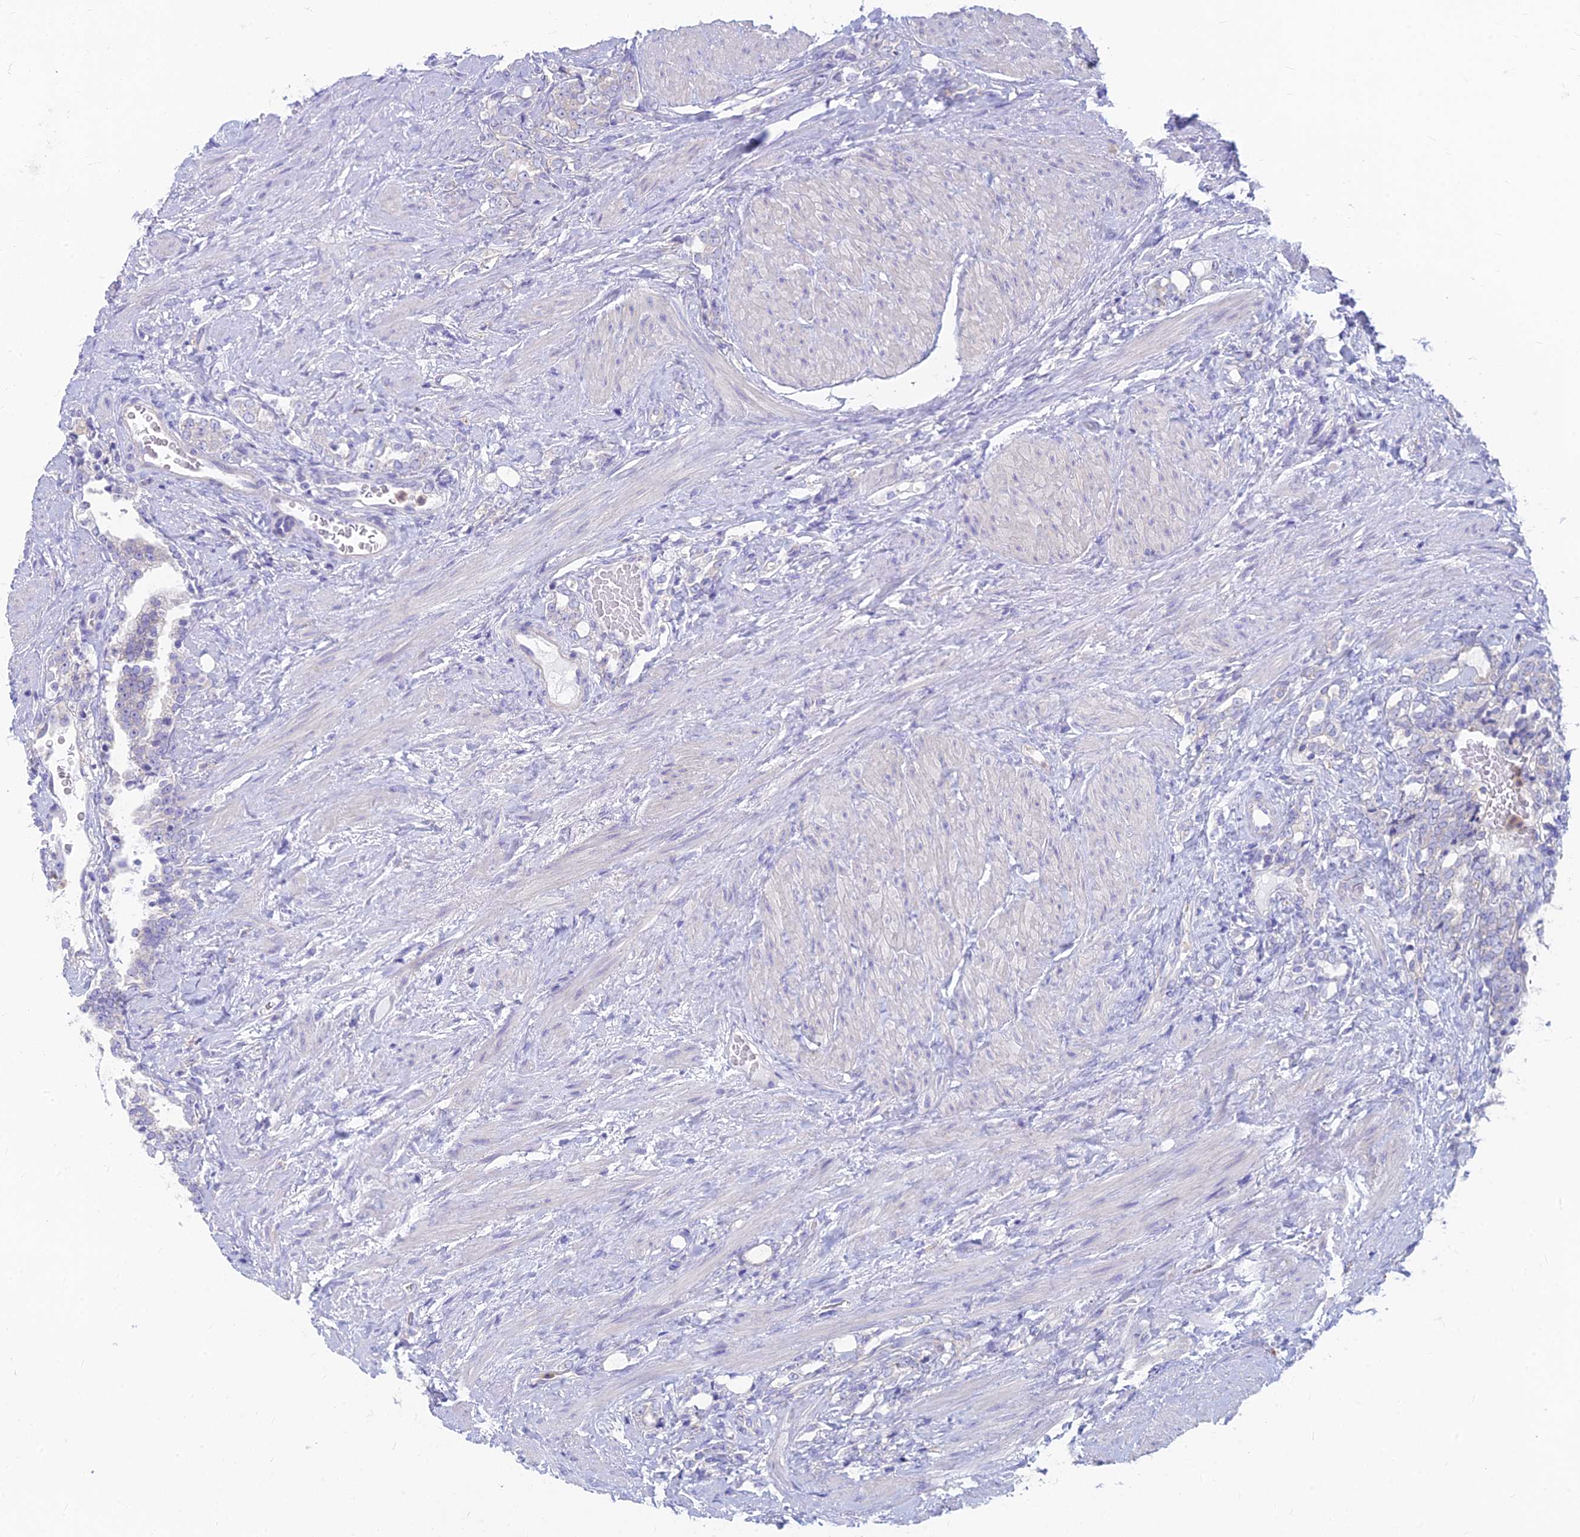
{"staining": {"intensity": "negative", "quantity": "none", "location": "none"}, "tissue": "prostate cancer", "cell_type": "Tumor cells", "image_type": "cancer", "snomed": [{"axis": "morphology", "description": "Adenocarcinoma, High grade"}, {"axis": "topography", "description": "Prostate"}], "caption": "Human high-grade adenocarcinoma (prostate) stained for a protein using immunohistochemistry (IHC) exhibits no expression in tumor cells.", "gene": "STRN4", "patient": {"sex": "male", "age": 64}}